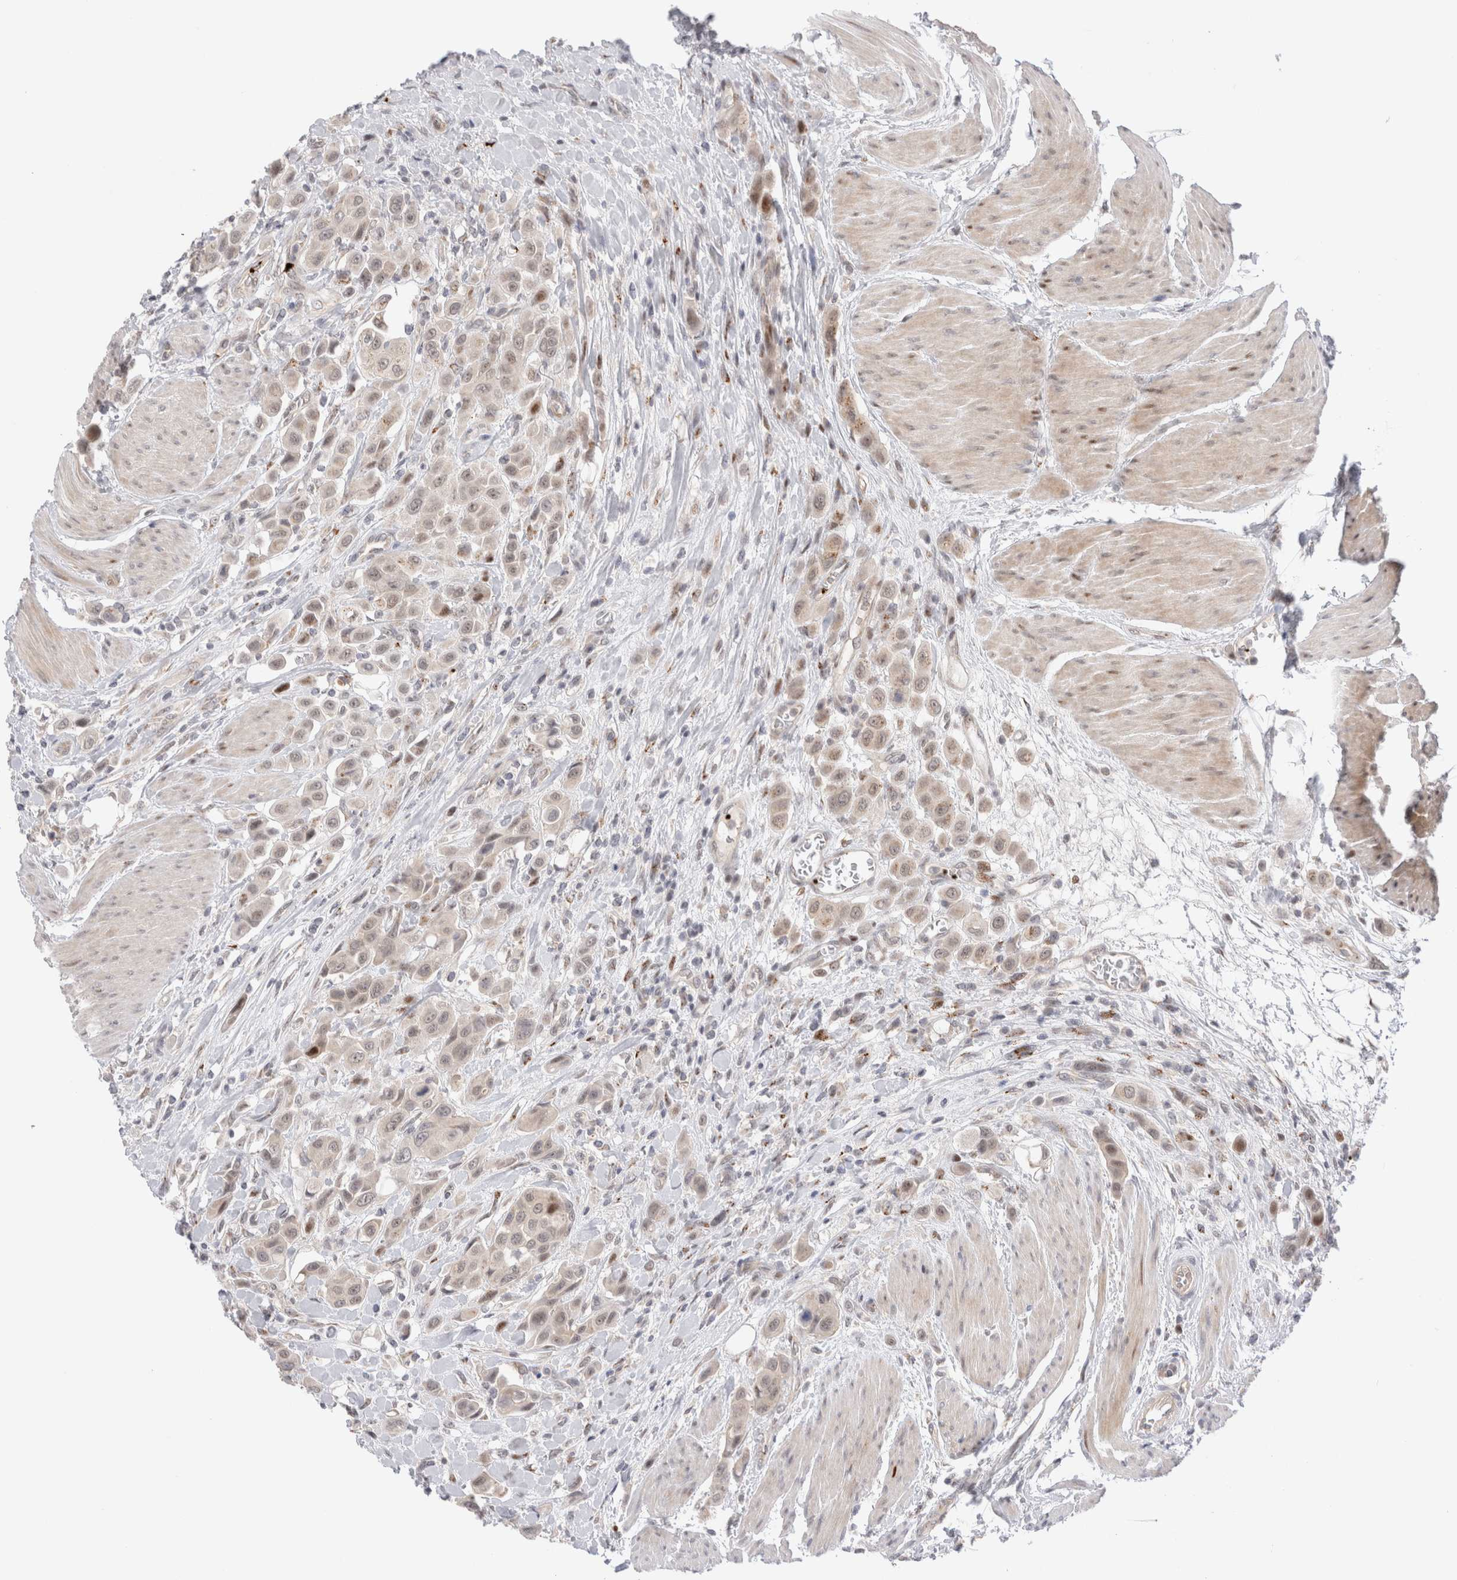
{"staining": {"intensity": "weak", "quantity": "<25%", "location": "nuclear"}, "tissue": "urothelial cancer", "cell_type": "Tumor cells", "image_type": "cancer", "snomed": [{"axis": "morphology", "description": "Urothelial carcinoma, High grade"}, {"axis": "topography", "description": "Urinary bladder"}], "caption": "A photomicrograph of high-grade urothelial carcinoma stained for a protein displays no brown staining in tumor cells. (Immunohistochemistry, brightfield microscopy, high magnification).", "gene": "VPS28", "patient": {"sex": "male", "age": 50}}